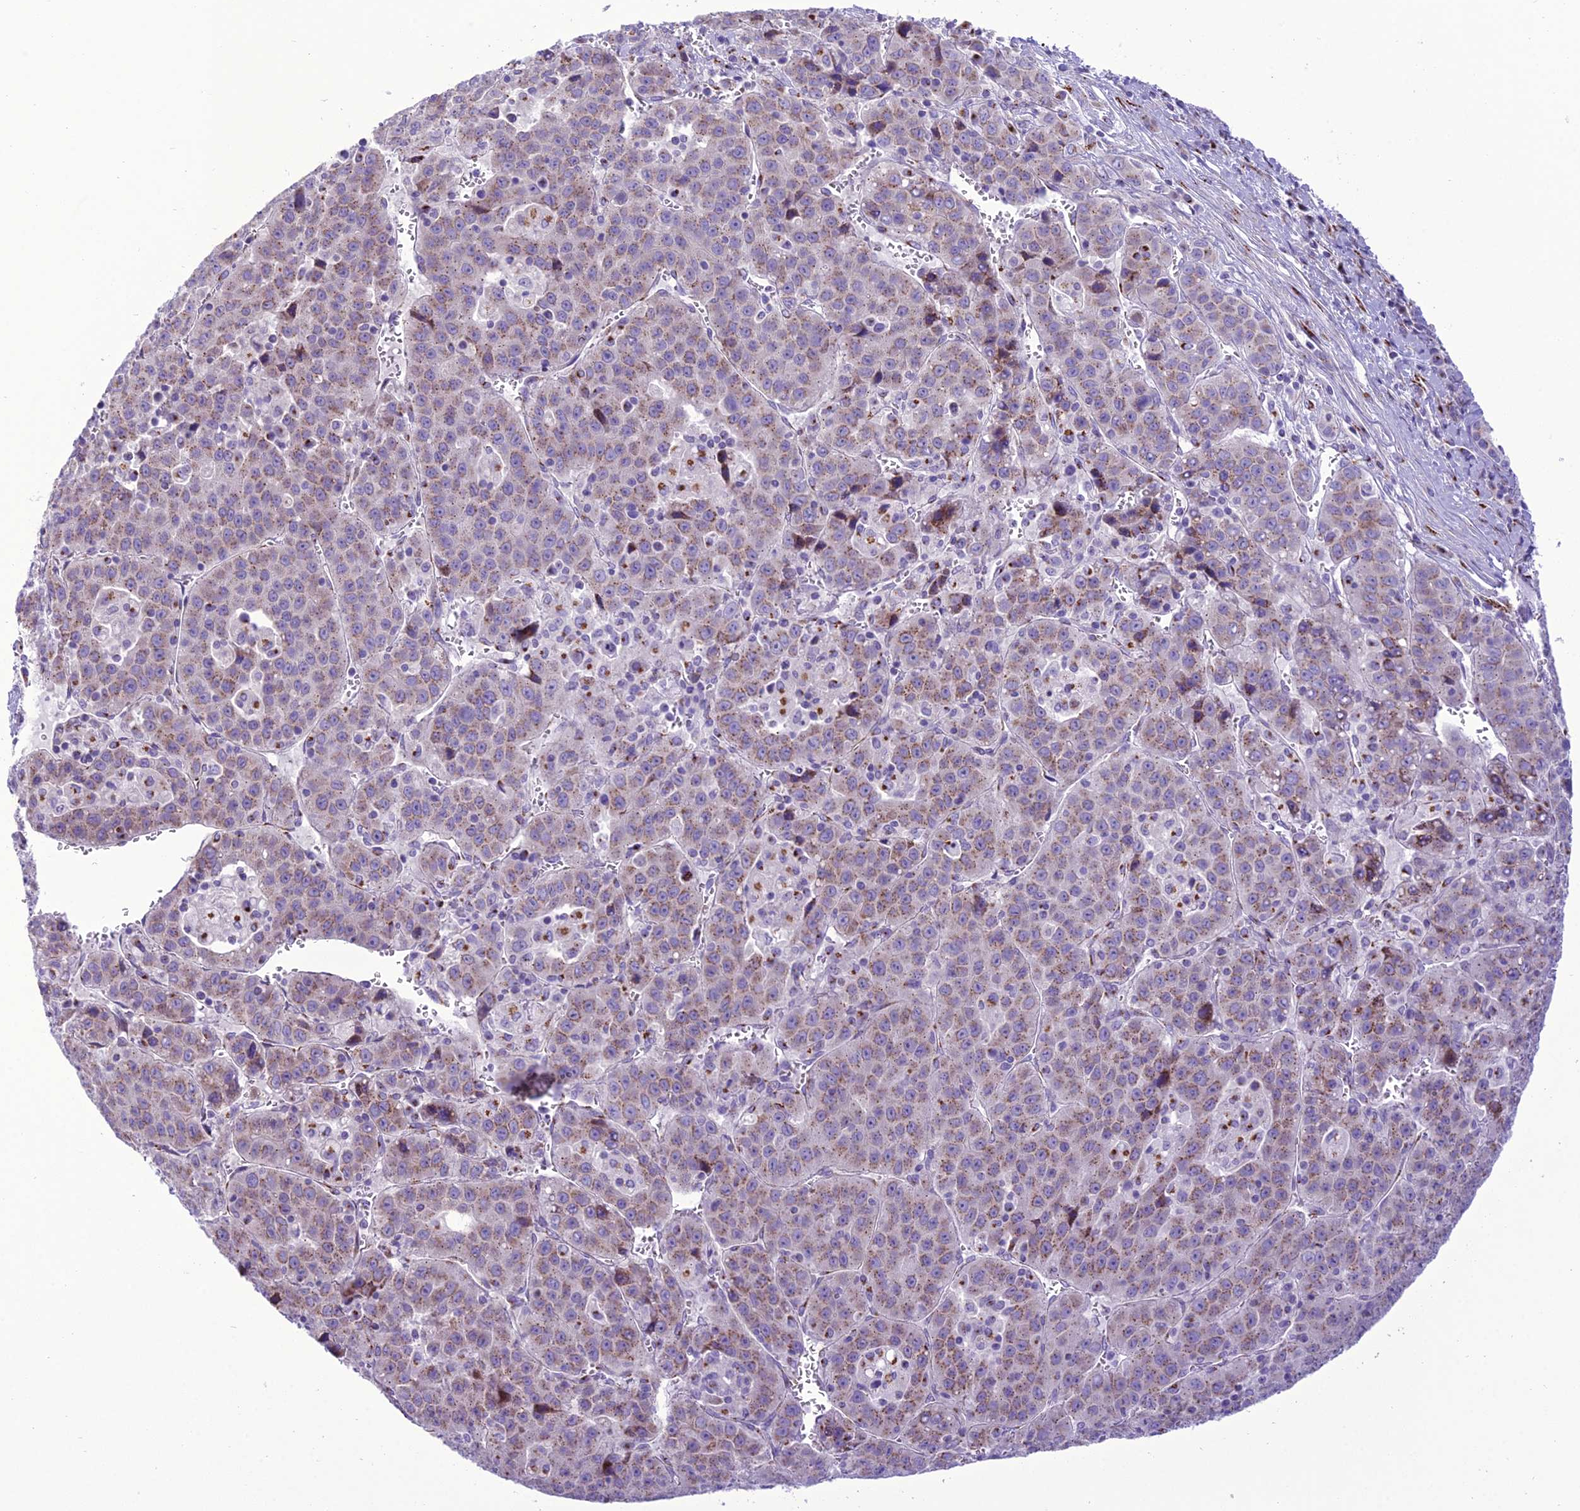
{"staining": {"intensity": "weak", "quantity": ">75%", "location": "cytoplasmic/membranous"}, "tissue": "liver cancer", "cell_type": "Tumor cells", "image_type": "cancer", "snomed": [{"axis": "morphology", "description": "Carcinoma, Hepatocellular, NOS"}, {"axis": "topography", "description": "Liver"}], "caption": "Weak cytoplasmic/membranous protein expression is seen in about >75% of tumor cells in liver cancer (hepatocellular carcinoma). The protein of interest is shown in brown color, while the nuclei are stained blue.", "gene": "GOLM2", "patient": {"sex": "female", "age": 53}}